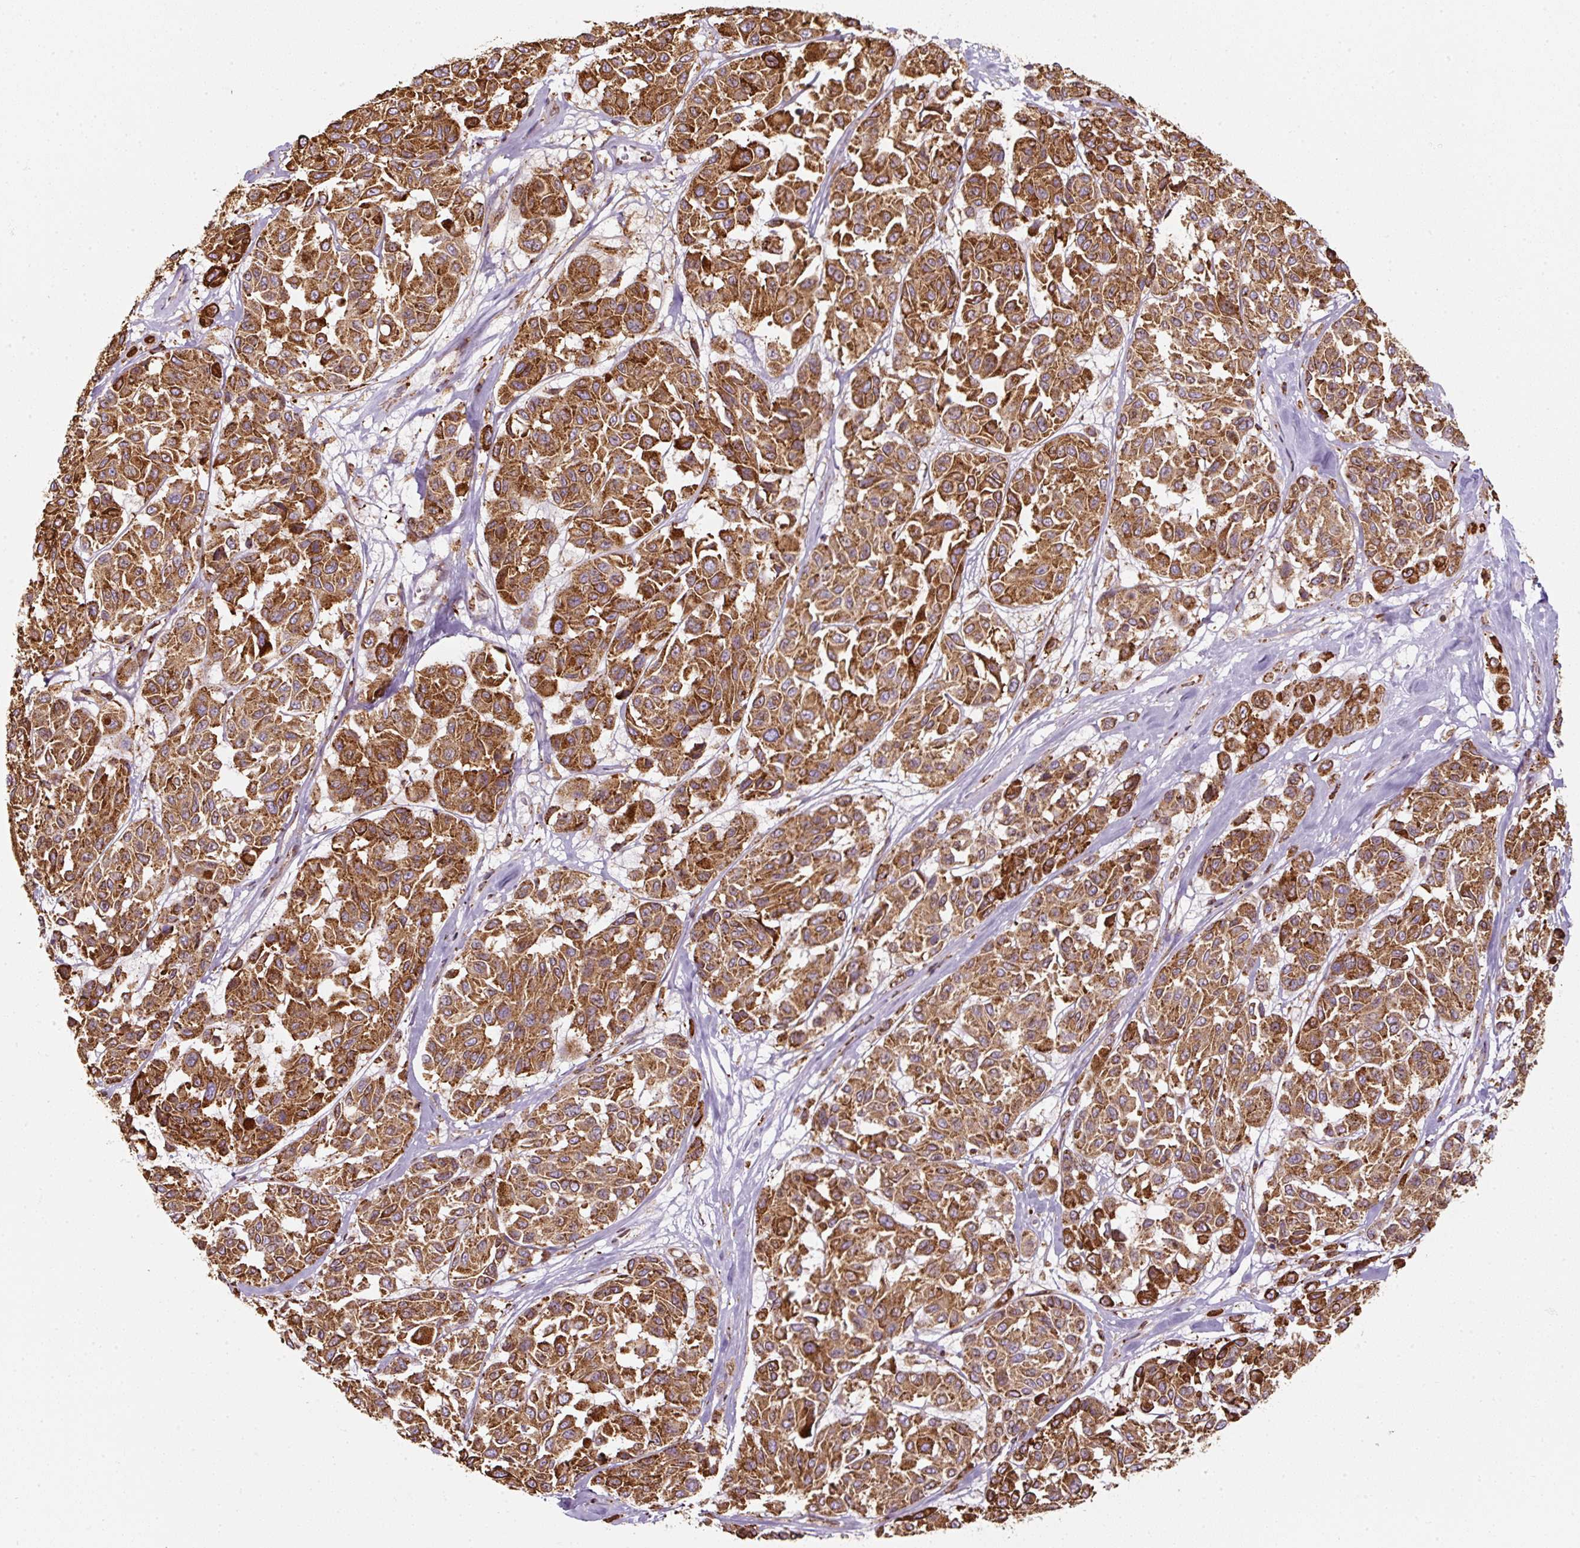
{"staining": {"intensity": "strong", "quantity": ">75%", "location": "cytoplasmic/membranous"}, "tissue": "melanoma", "cell_type": "Tumor cells", "image_type": "cancer", "snomed": [{"axis": "morphology", "description": "Malignant melanoma, NOS"}, {"axis": "topography", "description": "Skin"}], "caption": "Immunohistochemical staining of human melanoma exhibits strong cytoplasmic/membranous protein positivity in about >75% of tumor cells.", "gene": "PRKCSH", "patient": {"sex": "female", "age": 66}}